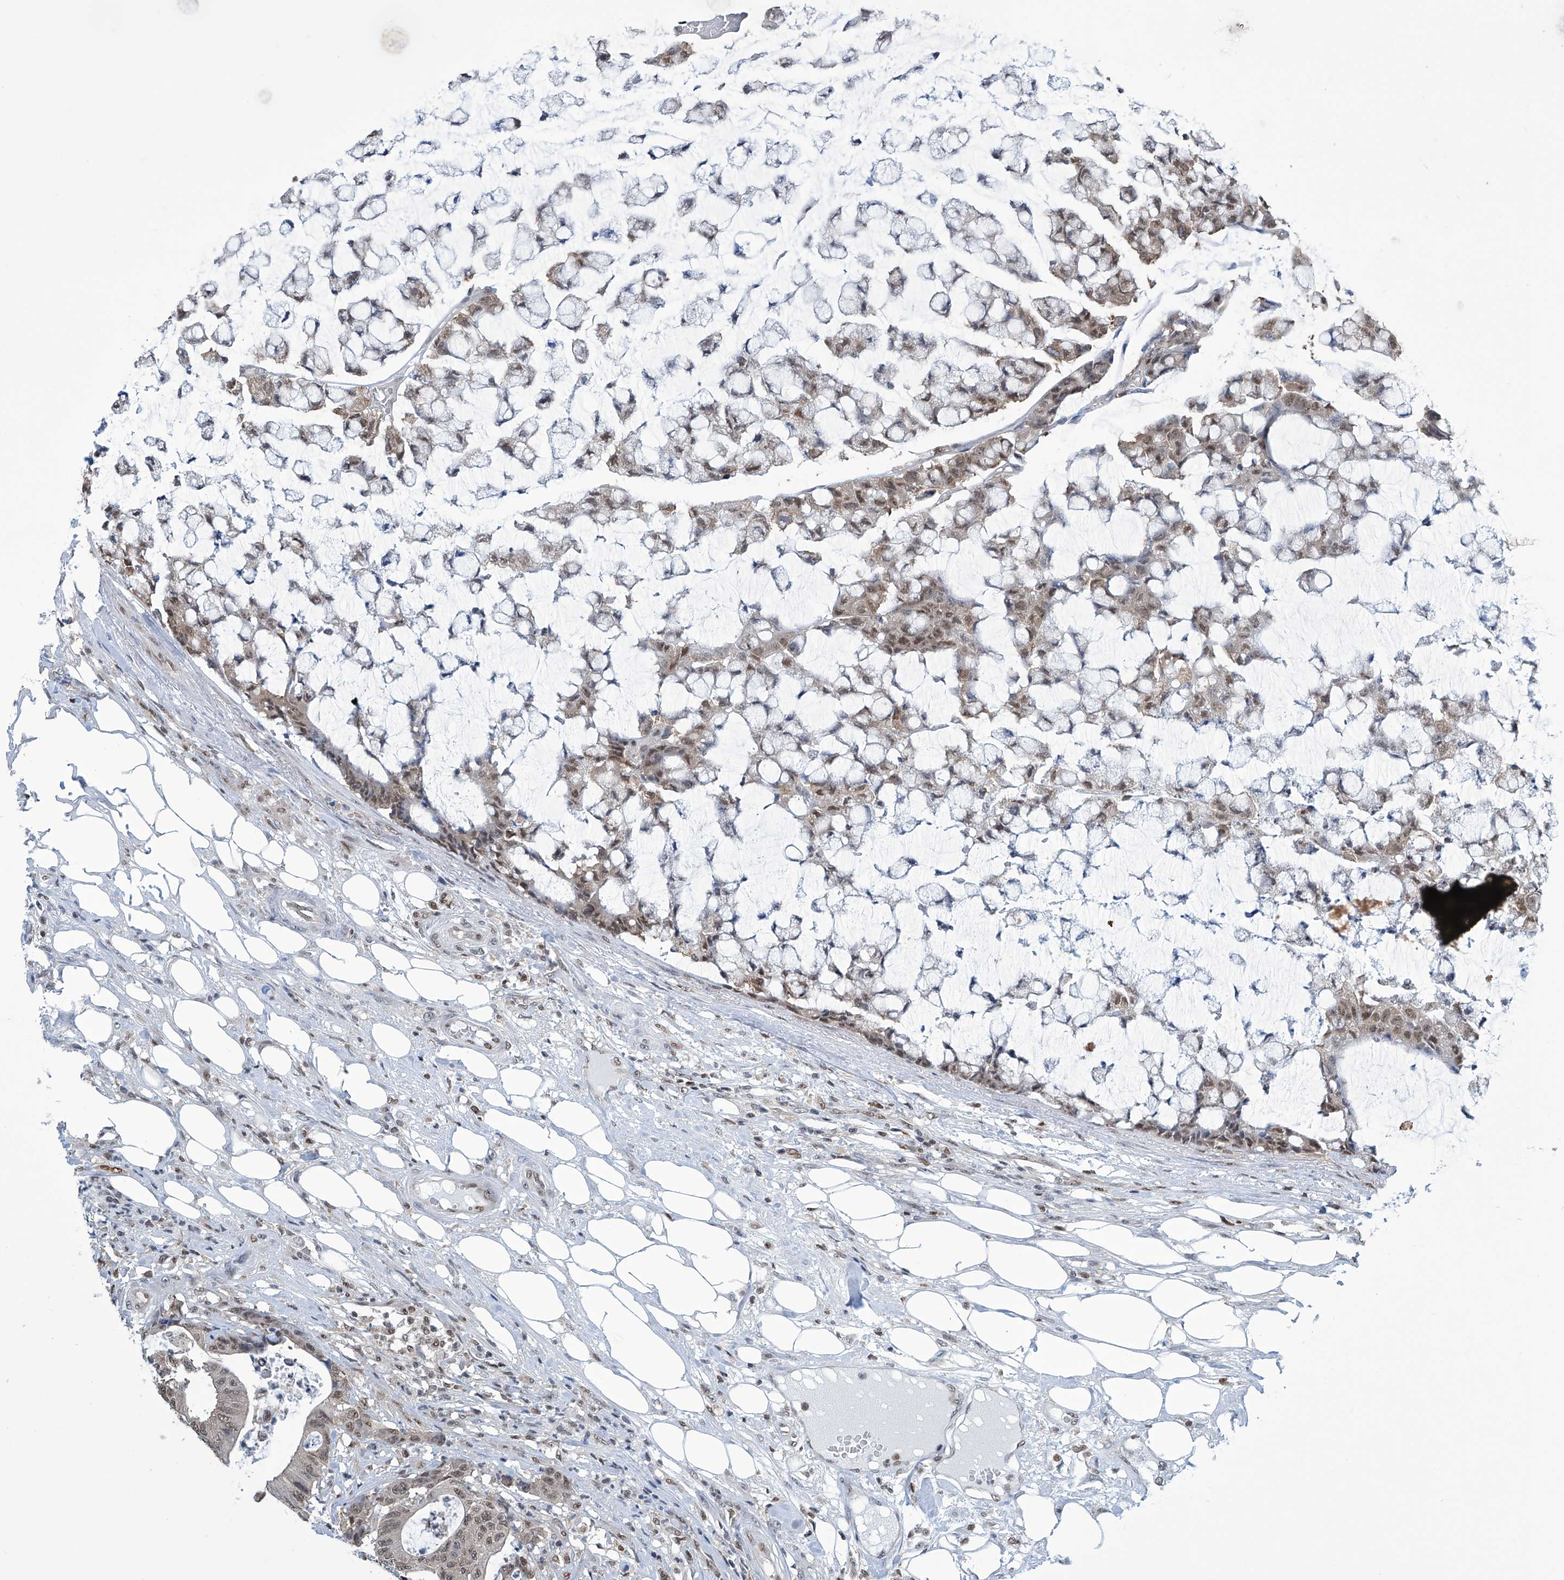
{"staining": {"intensity": "weak", "quantity": ">75%", "location": "nuclear"}, "tissue": "colorectal cancer", "cell_type": "Tumor cells", "image_type": "cancer", "snomed": [{"axis": "morphology", "description": "Adenocarcinoma, NOS"}, {"axis": "topography", "description": "Colon"}], "caption": "Colorectal cancer tissue reveals weak nuclear expression in approximately >75% of tumor cells", "gene": "SREBF2", "patient": {"sex": "female", "age": 84}}